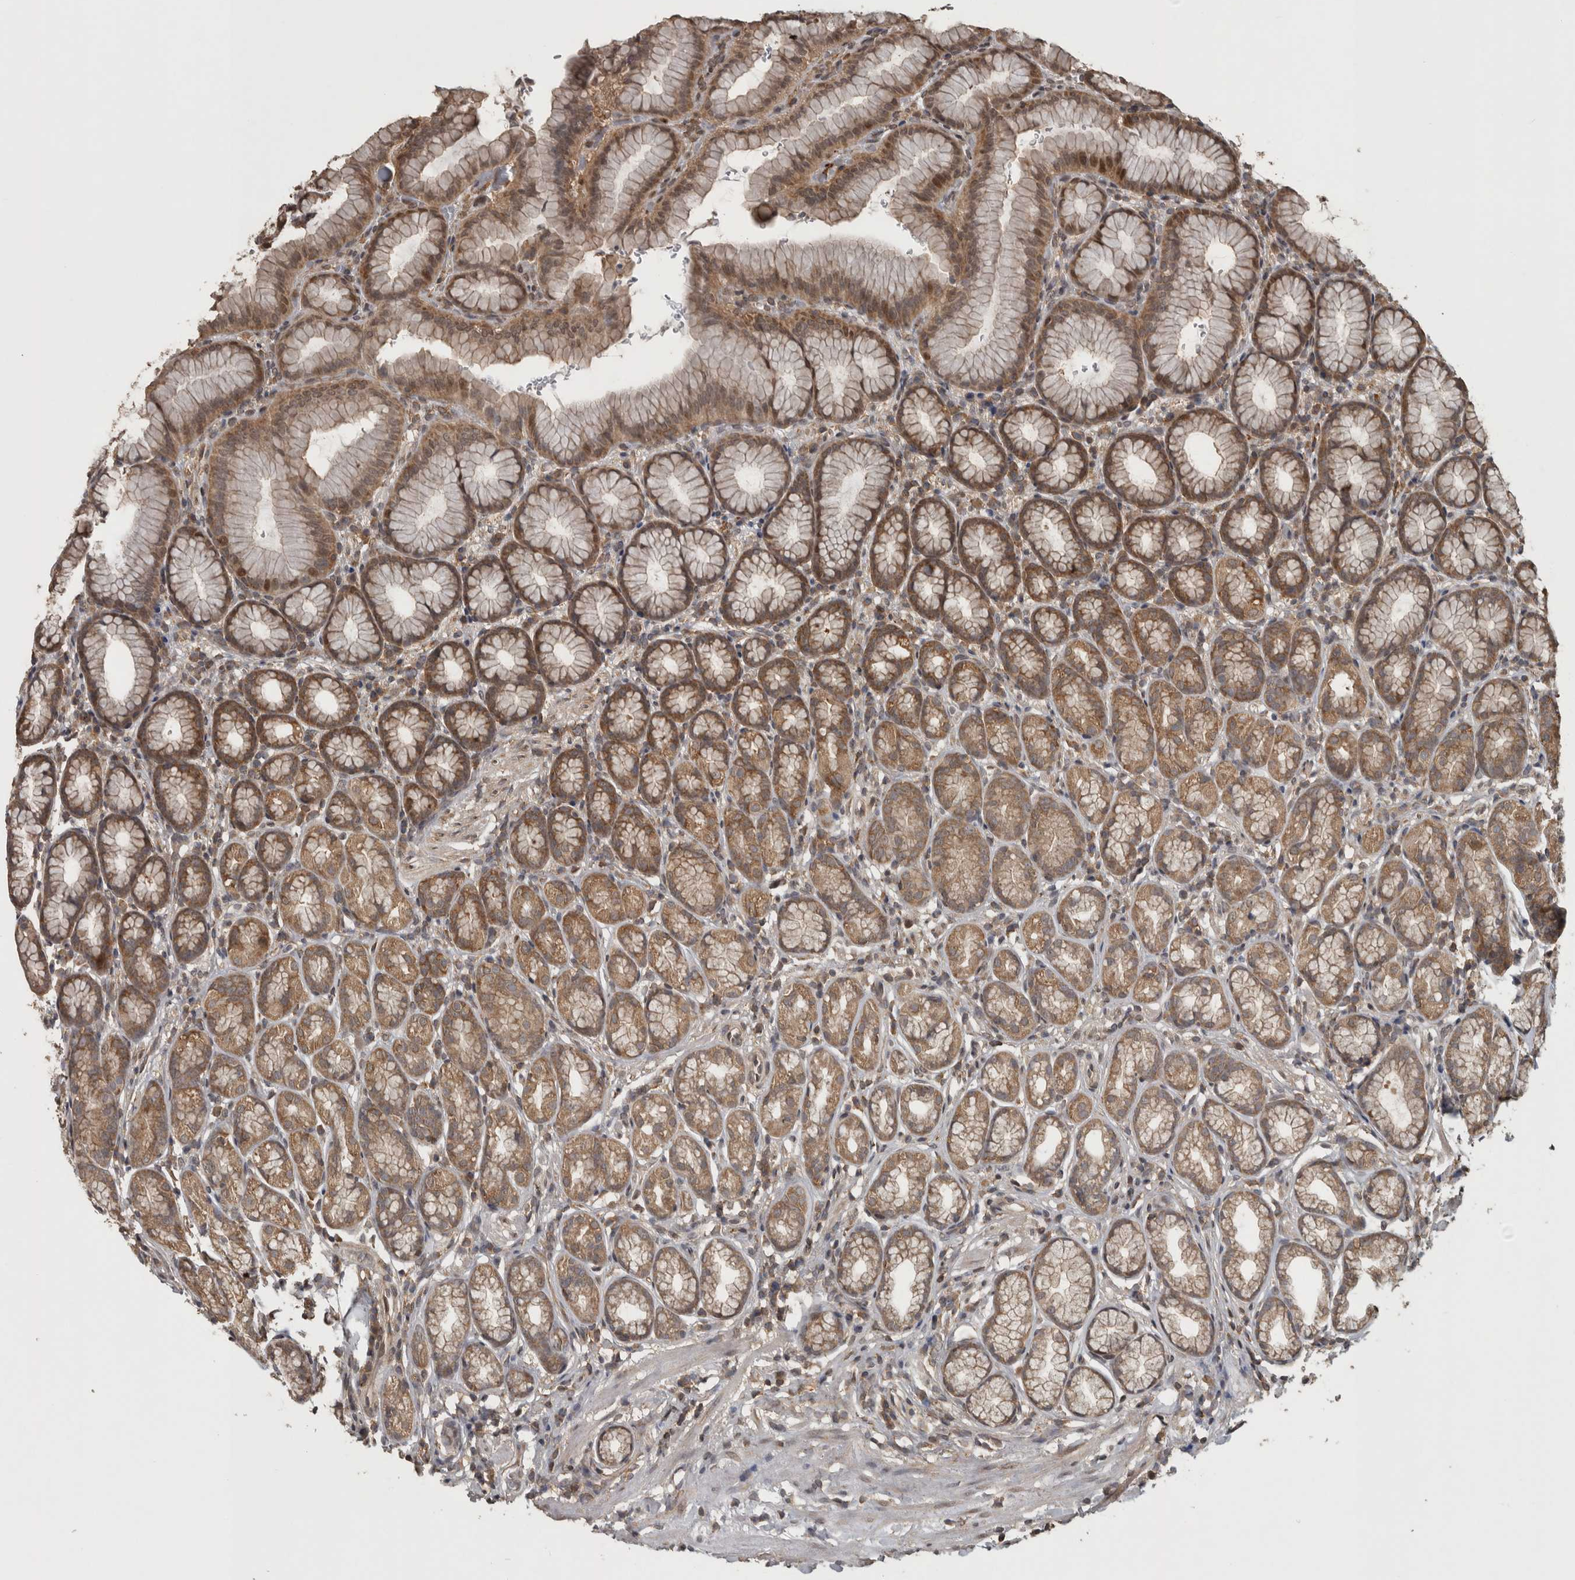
{"staining": {"intensity": "moderate", "quantity": ">75%", "location": "cytoplasmic/membranous"}, "tissue": "stomach", "cell_type": "Glandular cells", "image_type": "normal", "snomed": [{"axis": "morphology", "description": "Normal tissue, NOS"}, {"axis": "topography", "description": "Stomach"}], "caption": "An image of human stomach stained for a protein displays moderate cytoplasmic/membranous brown staining in glandular cells.", "gene": "ATXN2", "patient": {"sex": "male", "age": 42}}